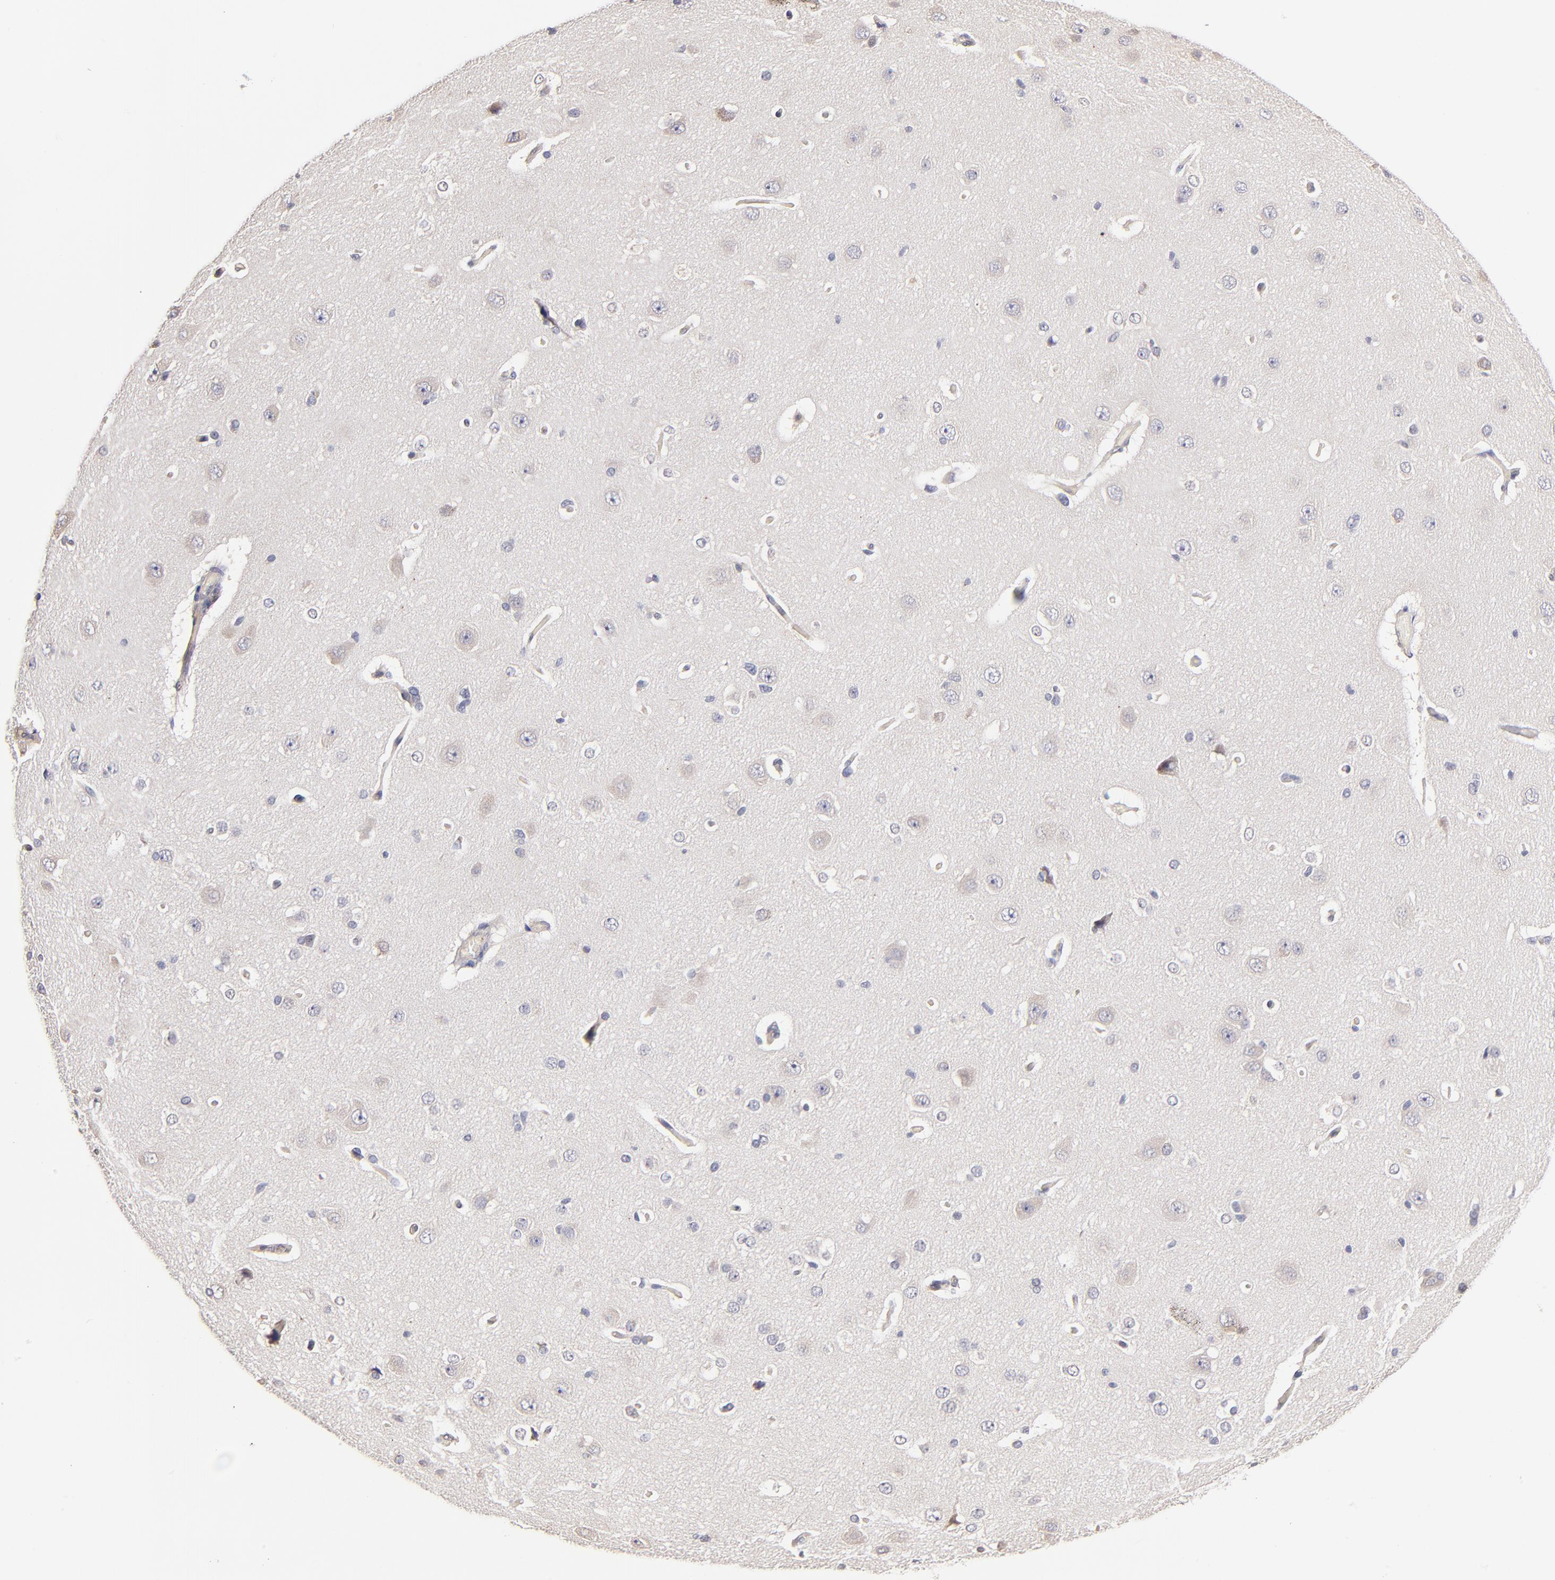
{"staining": {"intensity": "negative", "quantity": "none", "location": "none"}, "tissue": "cerebral cortex", "cell_type": "Endothelial cells", "image_type": "normal", "snomed": [{"axis": "morphology", "description": "Normal tissue, NOS"}, {"axis": "topography", "description": "Cerebral cortex"}], "caption": "The immunohistochemistry micrograph has no significant positivity in endothelial cells of cerebral cortex.", "gene": "ZNF10", "patient": {"sex": "female", "age": 45}}